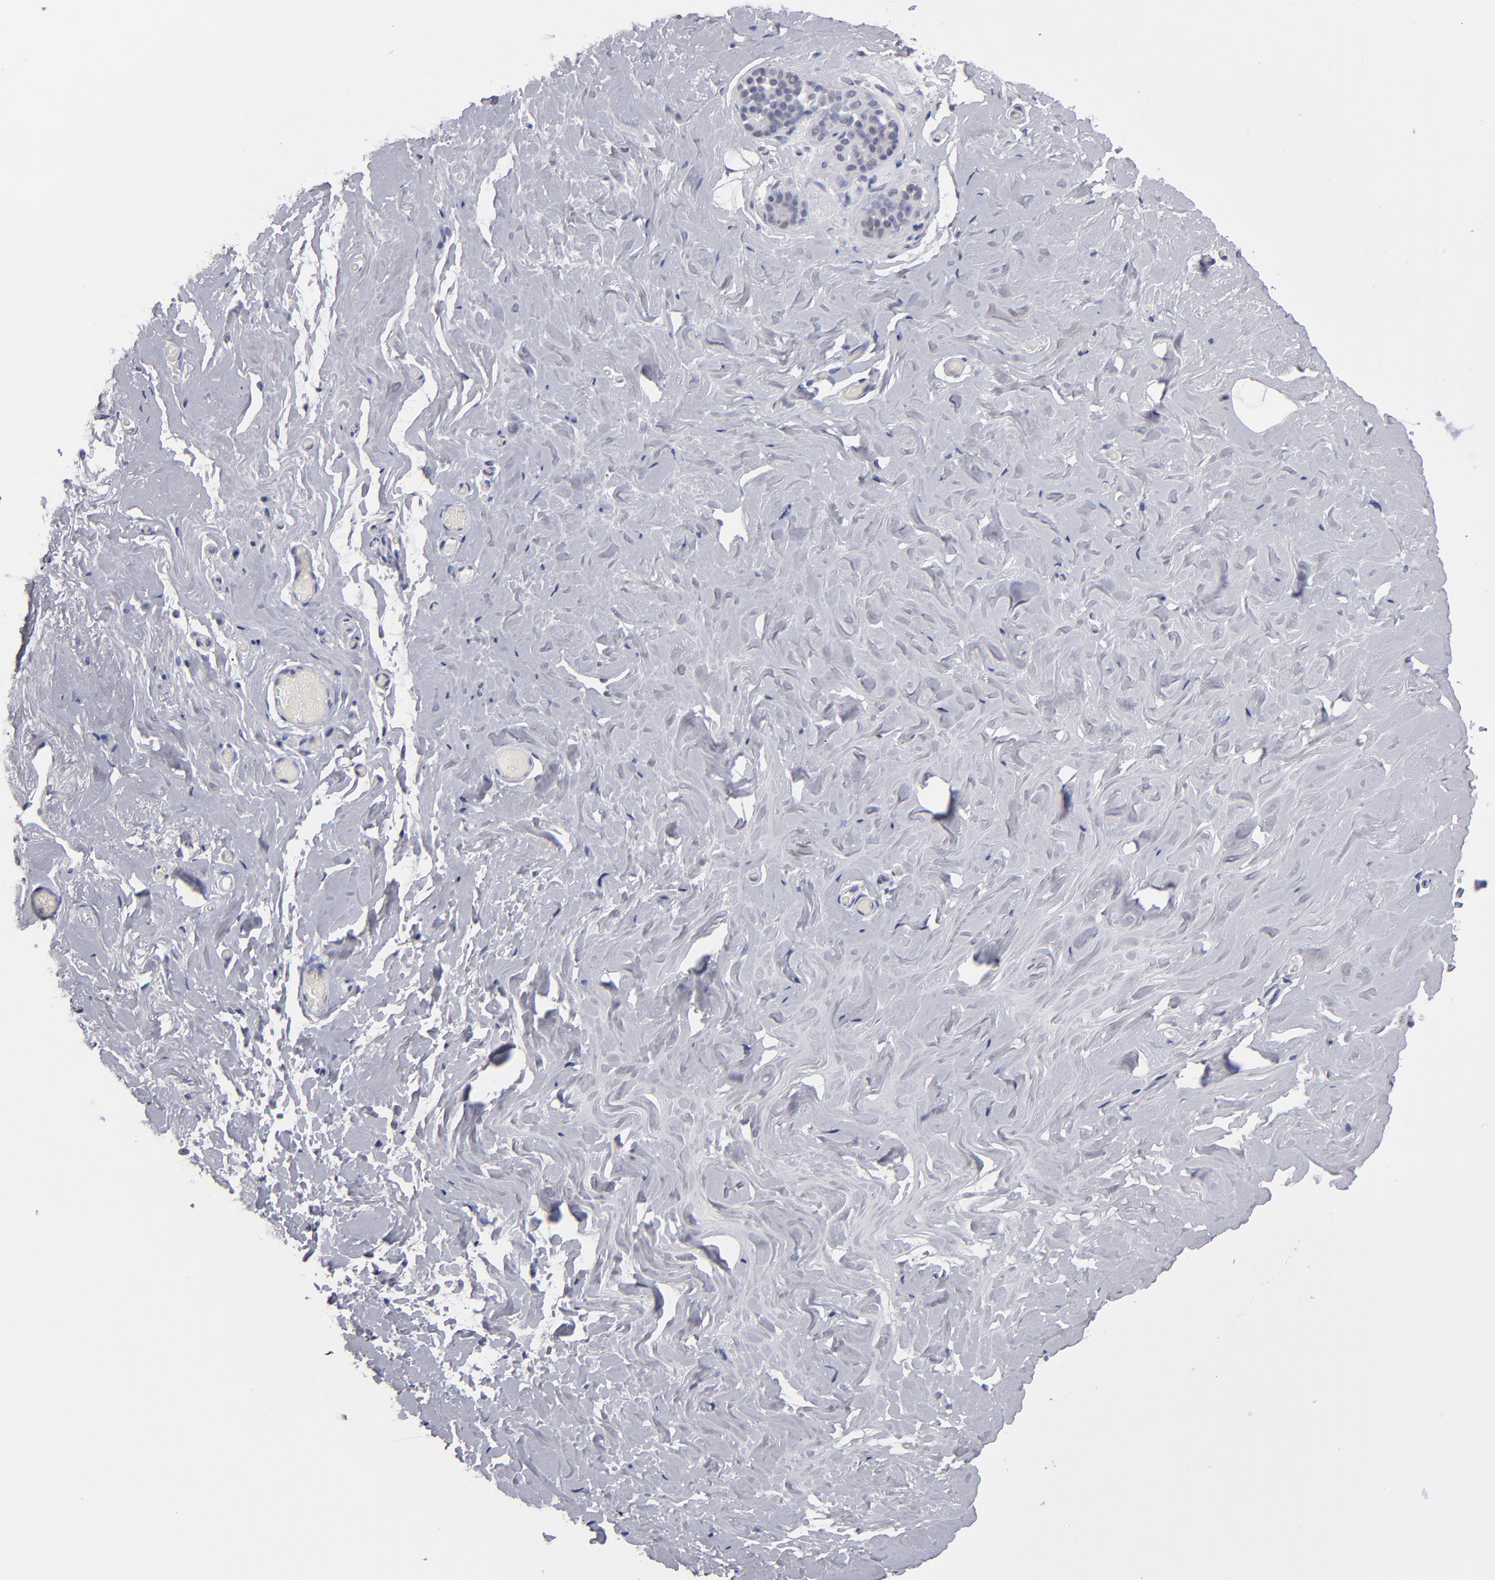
{"staining": {"intensity": "negative", "quantity": "none", "location": "none"}, "tissue": "breast", "cell_type": "Adipocytes", "image_type": "normal", "snomed": [{"axis": "morphology", "description": "Normal tissue, NOS"}, {"axis": "topography", "description": "Breast"}], "caption": "Immunohistochemistry image of unremarkable breast: human breast stained with DAB (3,3'-diaminobenzidine) displays no significant protein expression in adipocytes. (DAB immunohistochemistry visualized using brightfield microscopy, high magnification).", "gene": "TEX11", "patient": {"sex": "female", "age": 75}}